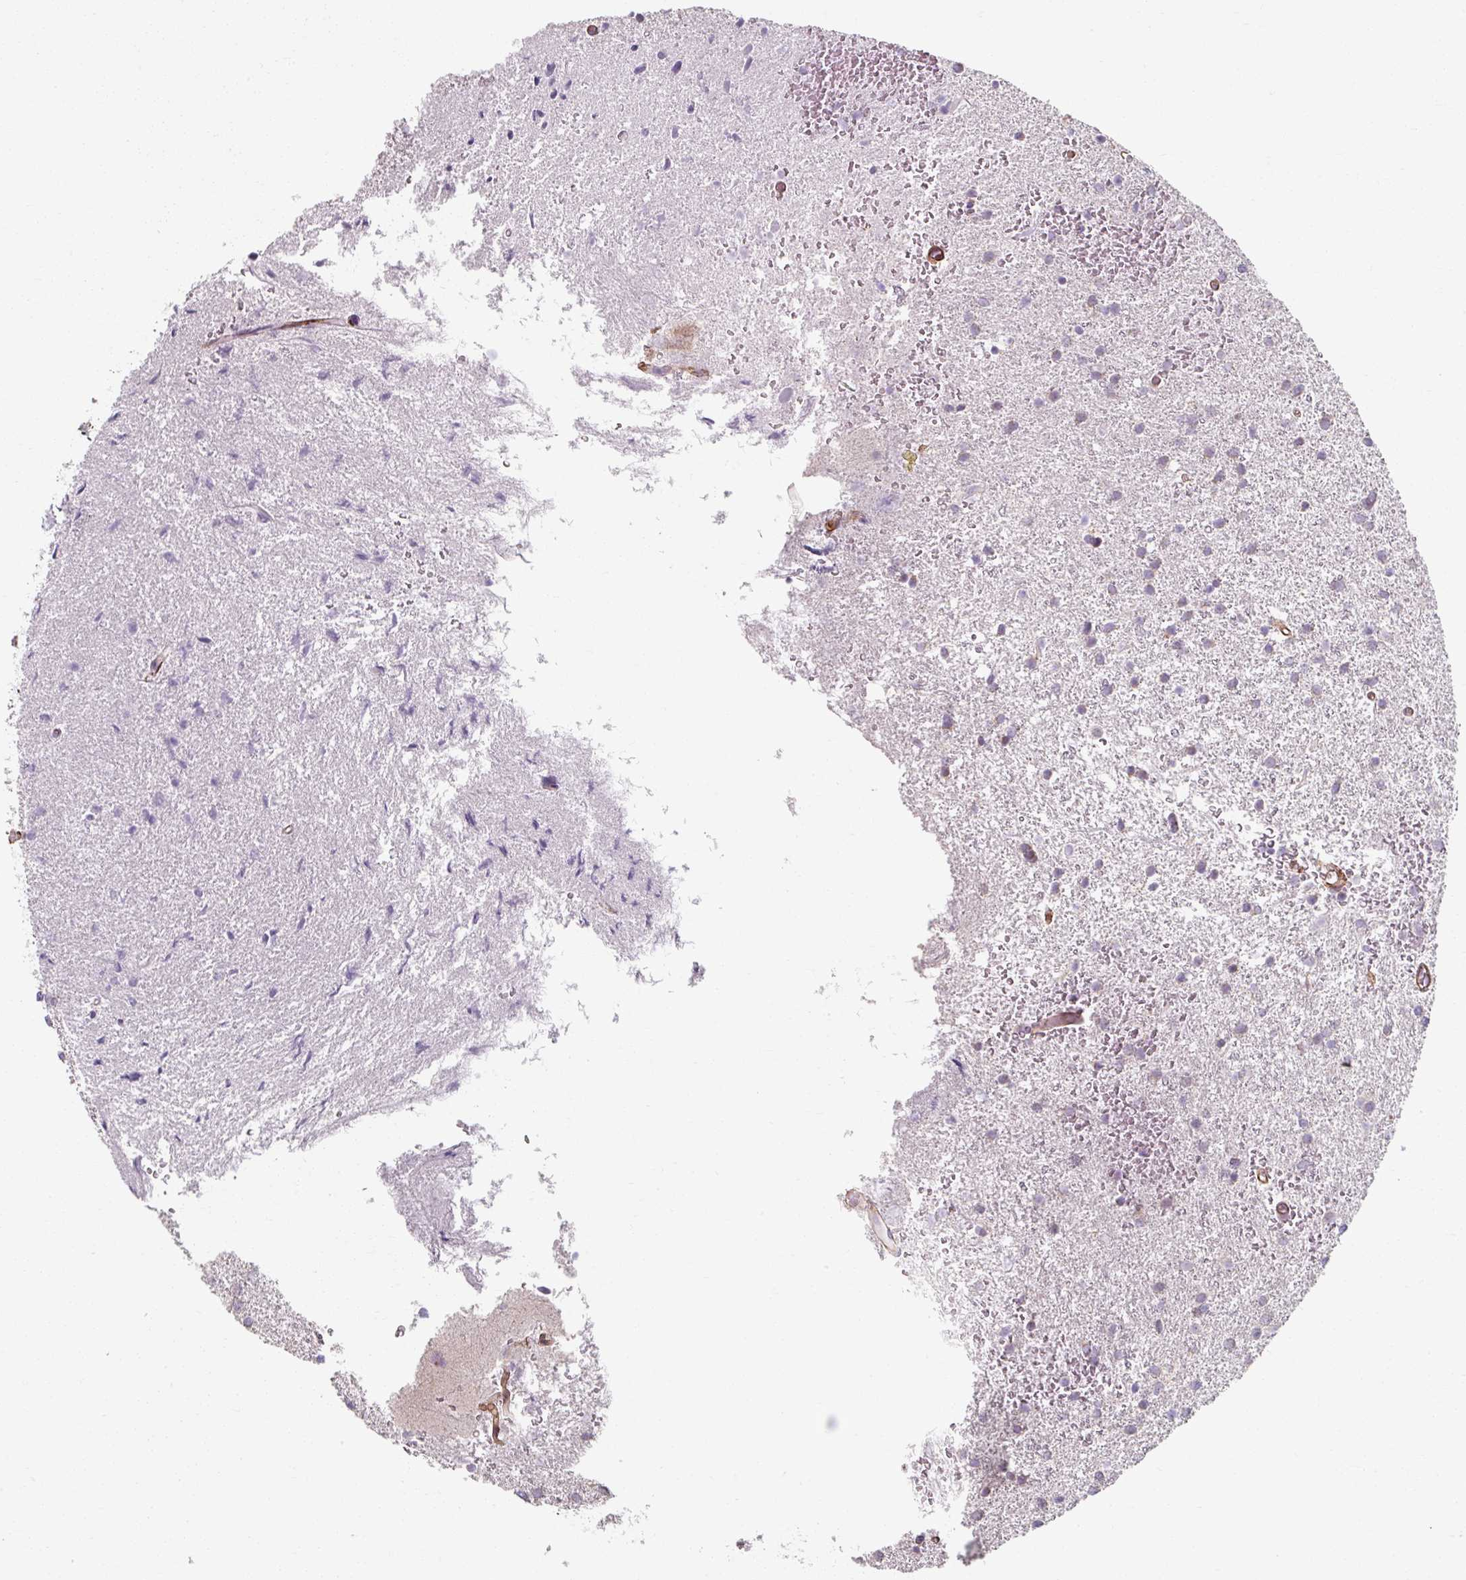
{"staining": {"intensity": "negative", "quantity": "none", "location": "none"}, "tissue": "glioma", "cell_type": "Tumor cells", "image_type": "cancer", "snomed": [{"axis": "morphology", "description": "Glioma, malignant, High grade"}, {"axis": "topography", "description": "Brain"}], "caption": "The immunohistochemistry micrograph has no significant positivity in tumor cells of high-grade glioma (malignant) tissue.", "gene": "MRPS5", "patient": {"sex": "female", "age": 50}}